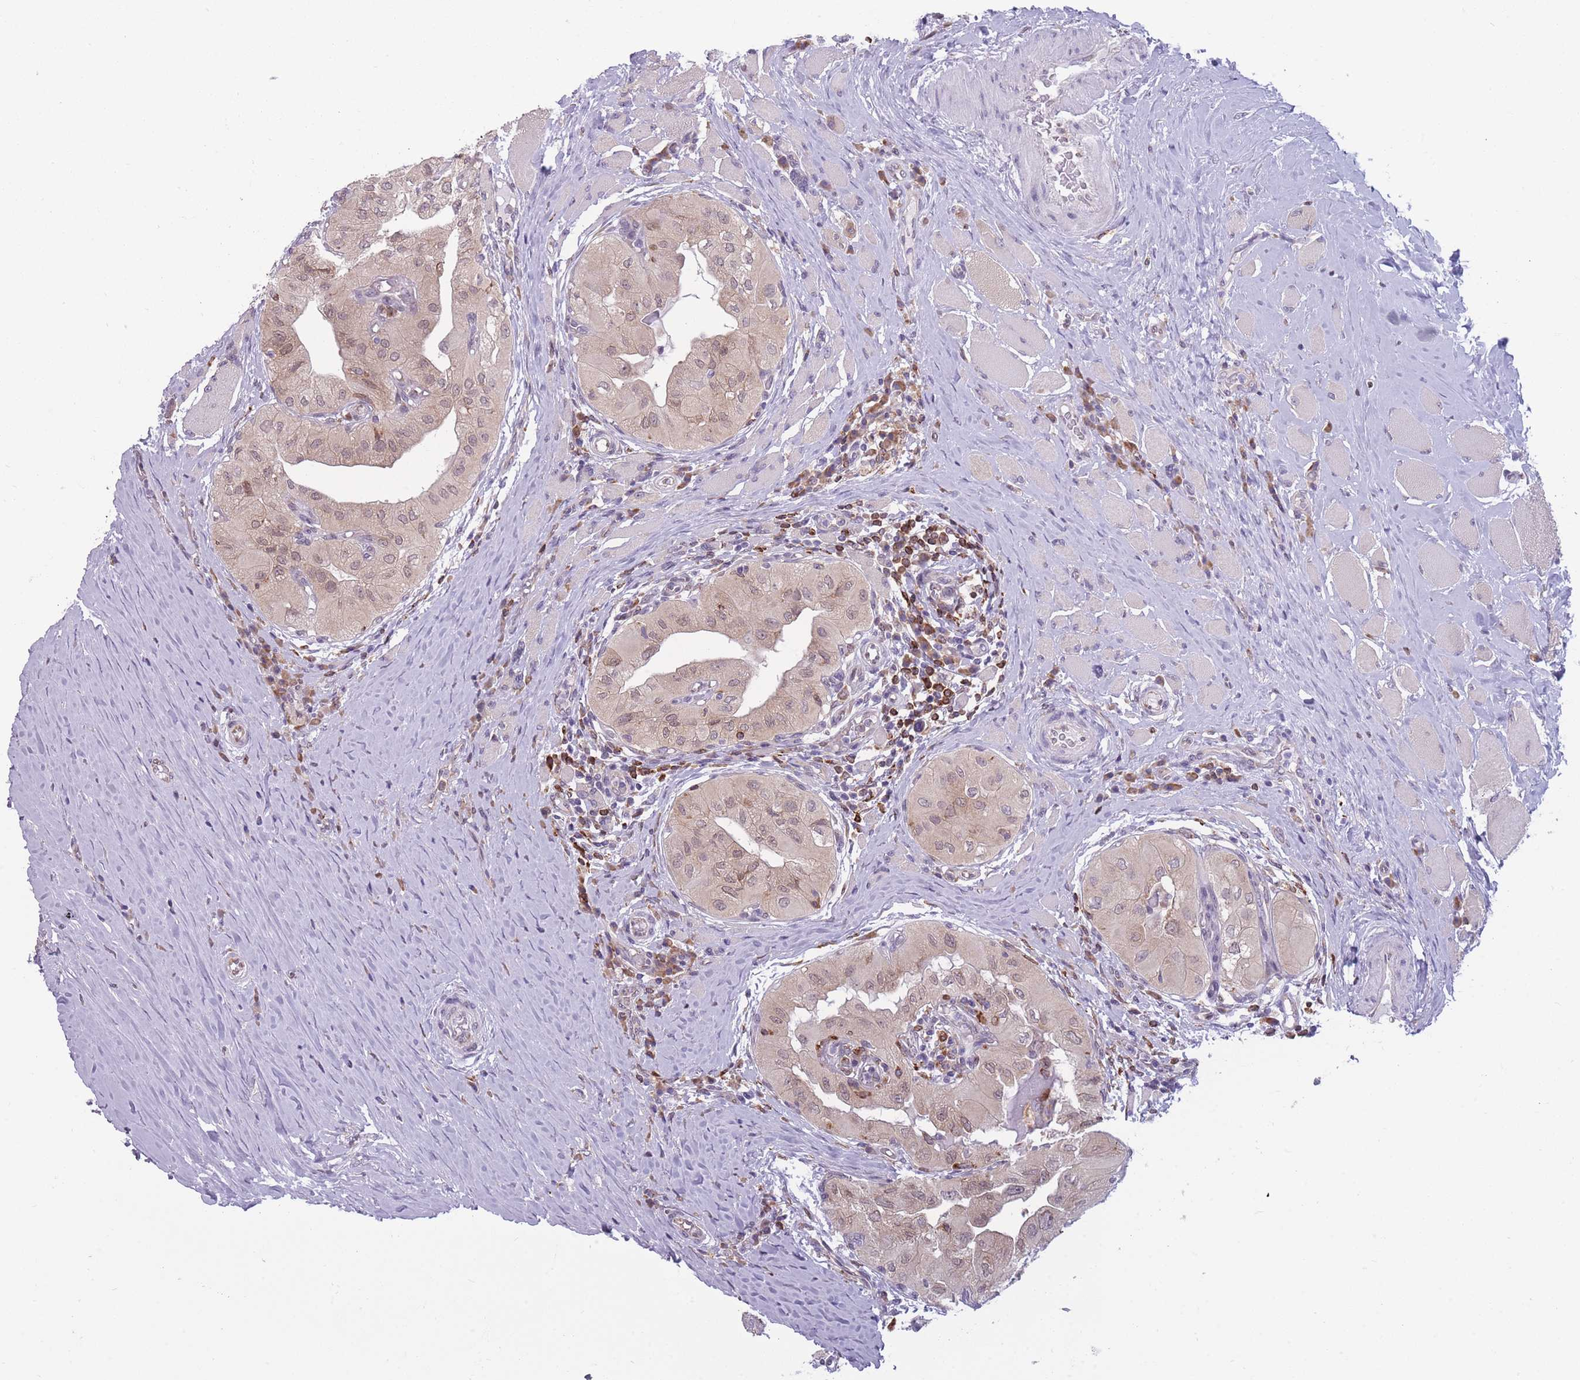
{"staining": {"intensity": "weak", "quantity": "<25%", "location": "cytoplasmic/membranous,nuclear"}, "tissue": "thyroid cancer", "cell_type": "Tumor cells", "image_type": "cancer", "snomed": [{"axis": "morphology", "description": "Papillary adenocarcinoma, NOS"}, {"axis": "topography", "description": "Thyroid gland"}], "caption": "An image of thyroid cancer stained for a protein exhibits no brown staining in tumor cells.", "gene": "TMEM121", "patient": {"sex": "female", "age": 59}}